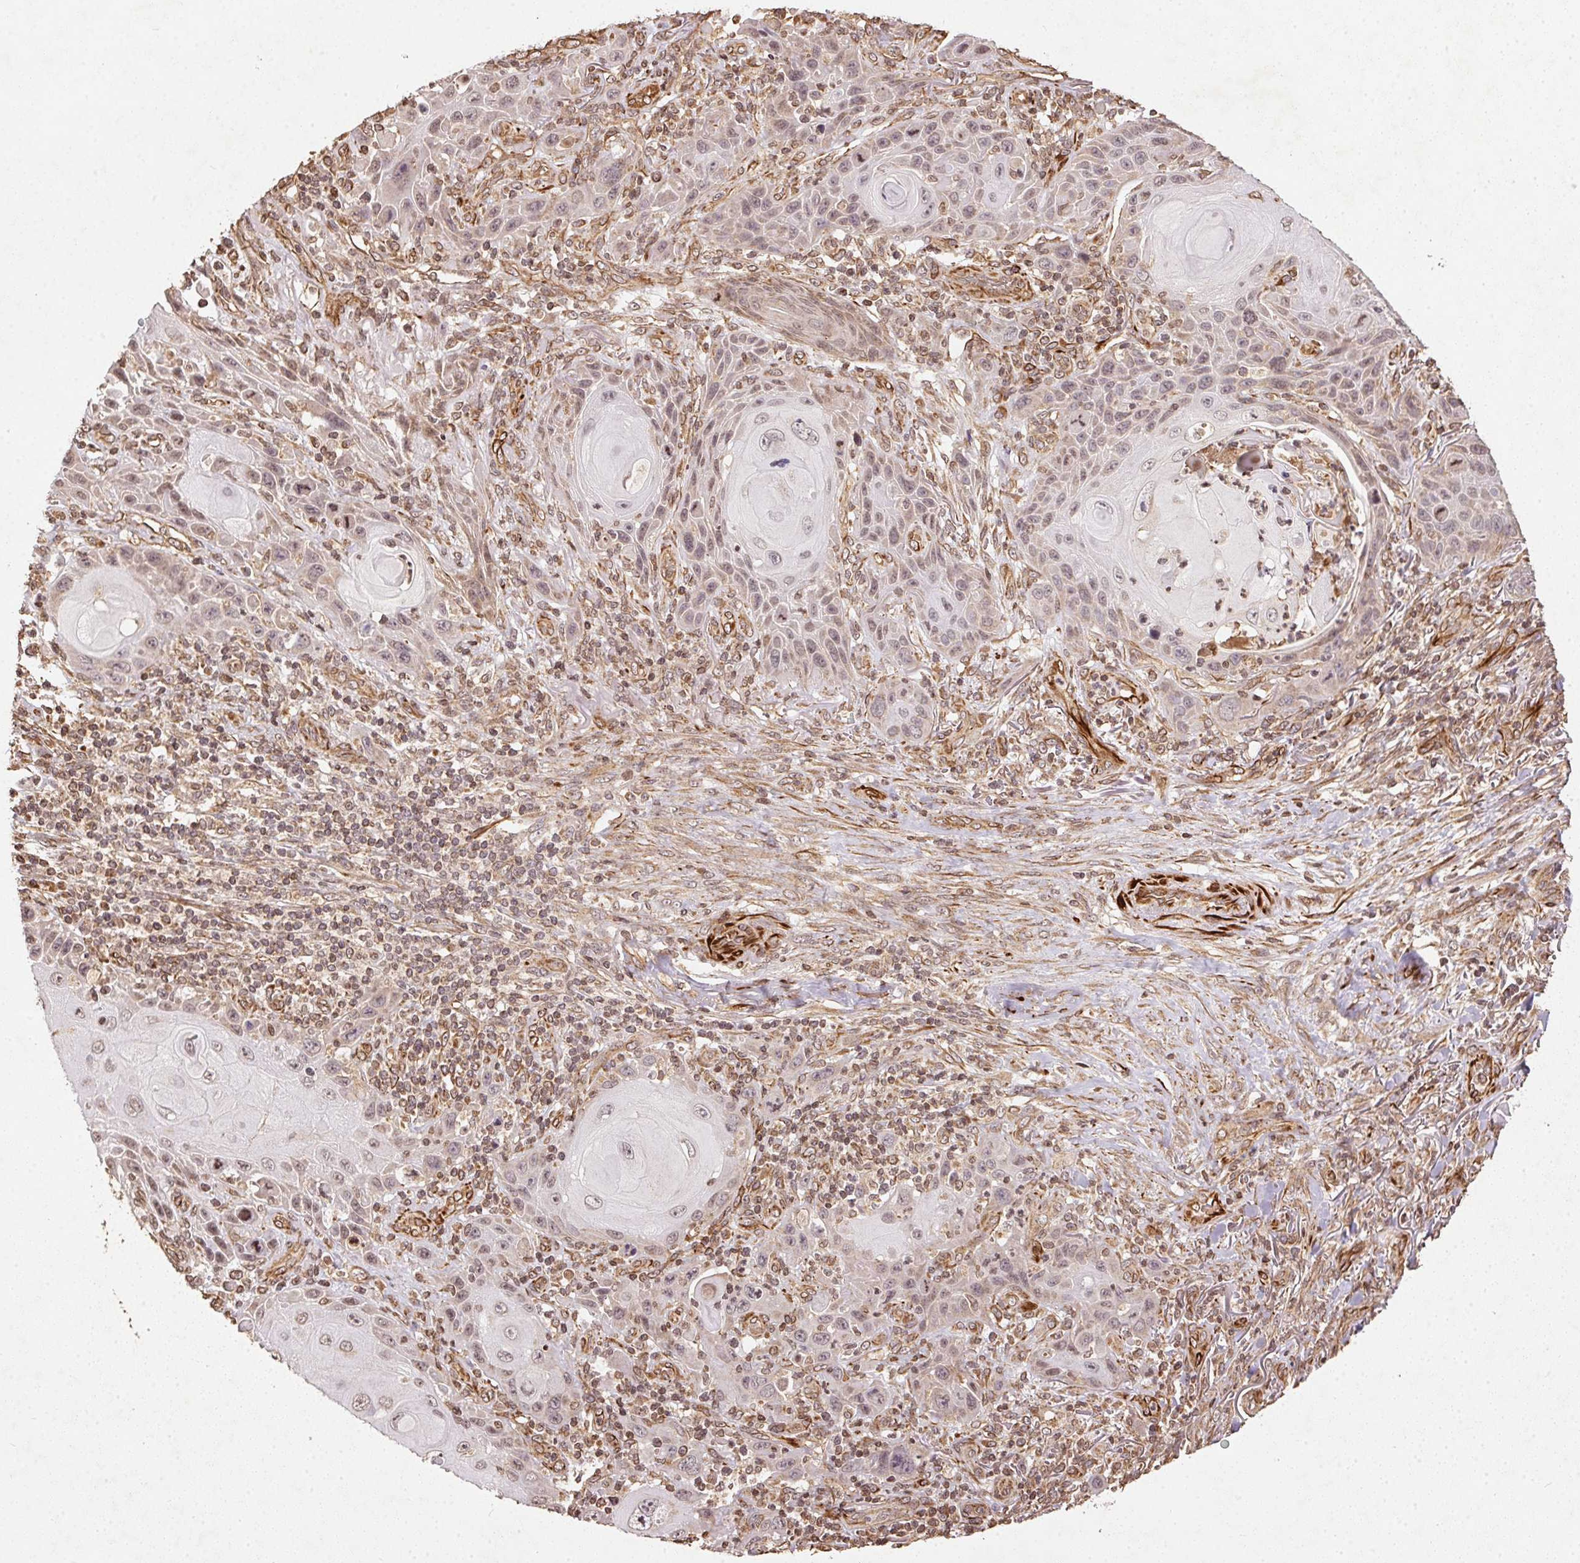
{"staining": {"intensity": "weak", "quantity": "25%-75%", "location": "cytoplasmic/membranous"}, "tissue": "skin cancer", "cell_type": "Tumor cells", "image_type": "cancer", "snomed": [{"axis": "morphology", "description": "Squamous cell carcinoma, NOS"}, {"axis": "topography", "description": "Skin"}], "caption": "There is low levels of weak cytoplasmic/membranous expression in tumor cells of skin cancer, as demonstrated by immunohistochemical staining (brown color).", "gene": "SPRED2", "patient": {"sex": "female", "age": 94}}